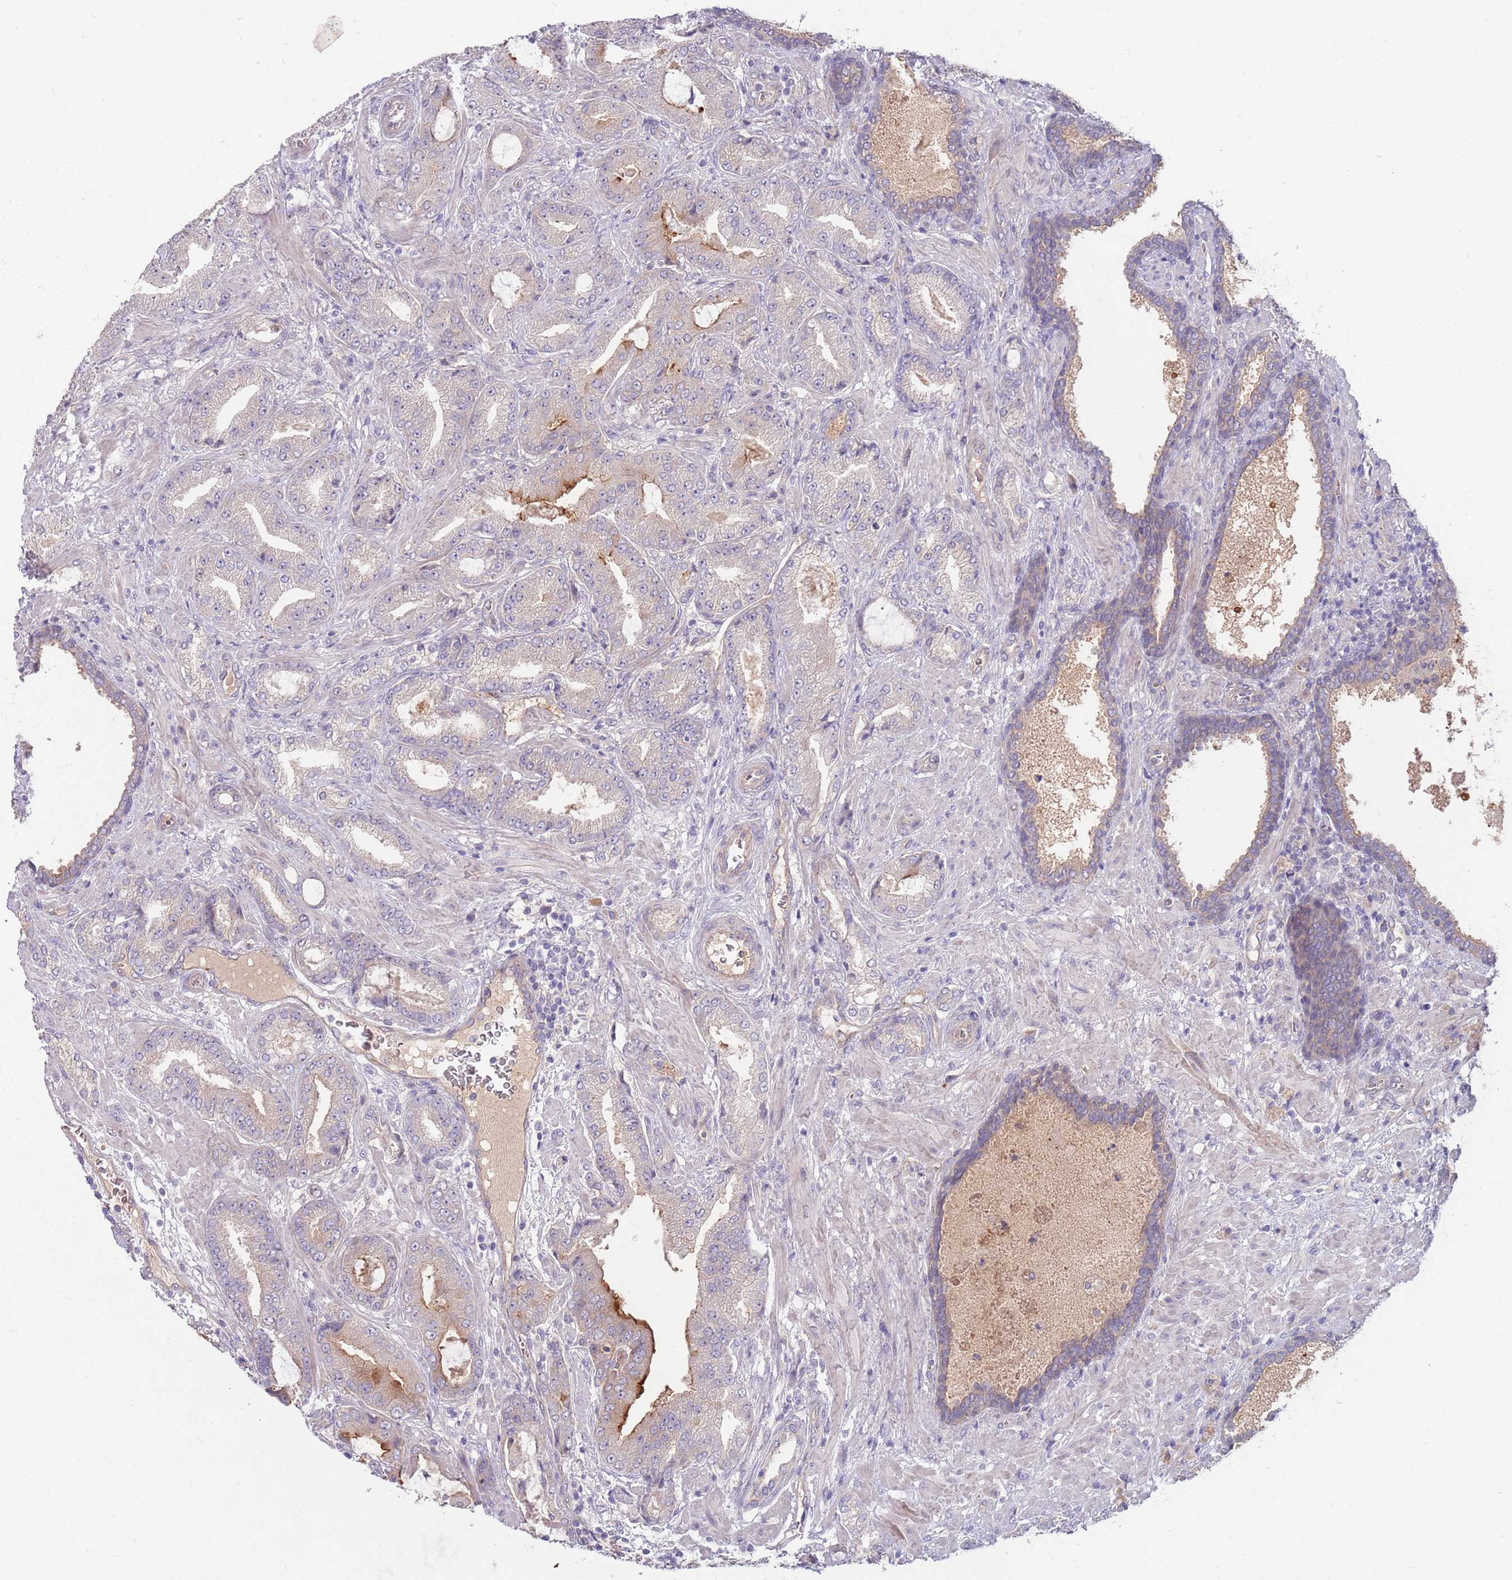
{"staining": {"intensity": "moderate", "quantity": ">75%", "location": "cytoplasmic/membranous"}, "tissue": "prostate cancer", "cell_type": "Tumor cells", "image_type": "cancer", "snomed": [{"axis": "morphology", "description": "Adenocarcinoma, High grade"}, {"axis": "topography", "description": "Prostate"}], "caption": "DAB (3,3'-diaminobenzidine) immunohistochemical staining of high-grade adenocarcinoma (prostate) reveals moderate cytoplasmic/membranous protein positivity in about >75% of tumor cells. (Stains: DAB in brown, nuclei in blue, Microscopy: brightfield microscopy at high magnification).", "gene": "SAV1", "patient": {"sex": "male", "age": 68}}